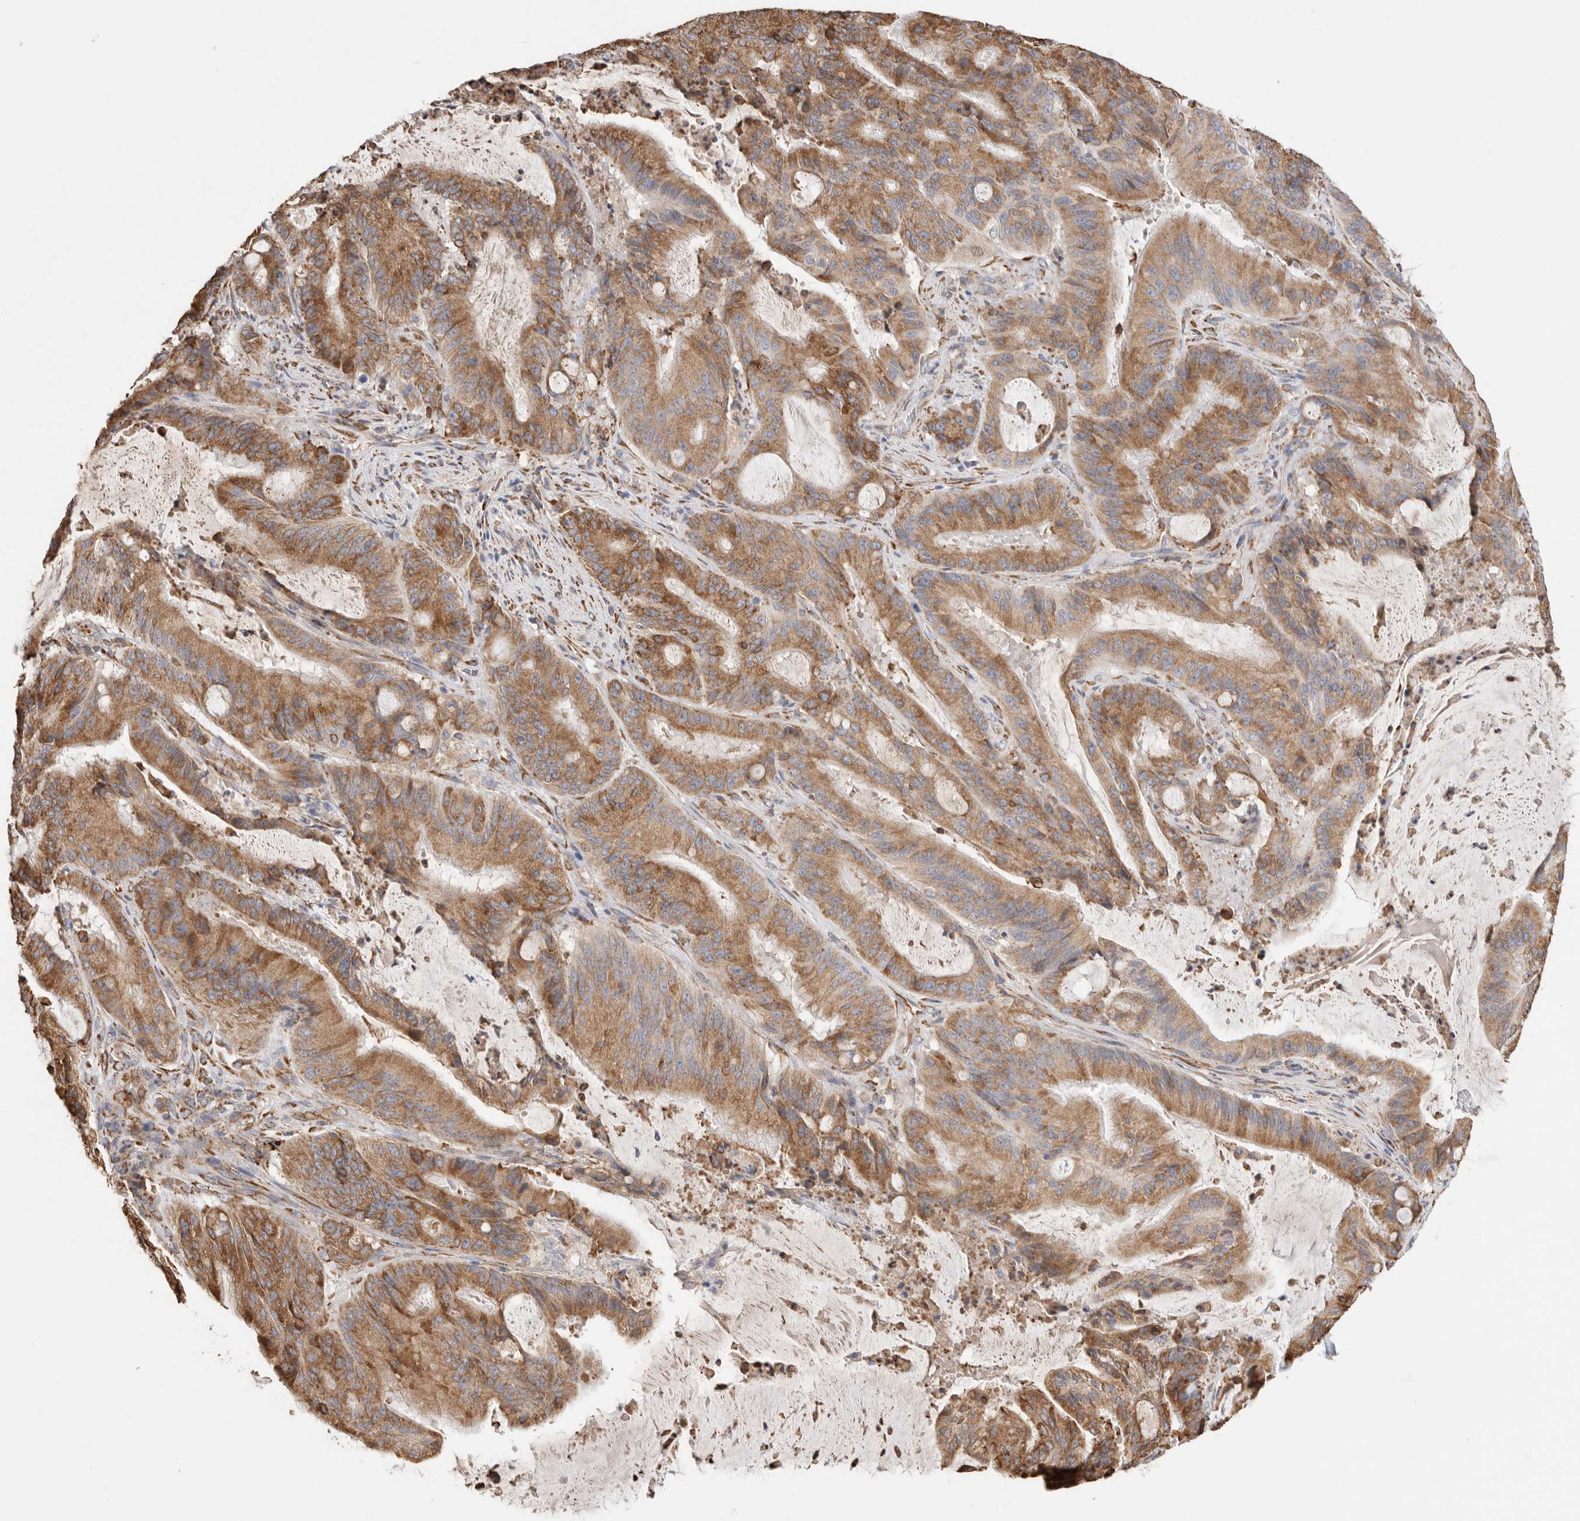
{"staining": {"intensity": "moderate", "quantity": ">75%", "location": "cytoplasmic/membranous"}, "tissue": "liver cancer", "cell_type": "Tumor cells", "image_type": "cancer", "snomed": [{"axis": "morphology", "description": "Normal tissue, NOS"}, {"axis": "morphology", "description": "Cholangiocarcinoma"}, {"axis": "topography", "description": "Liver"}, {"axis": "topography", "description": "Peripheral nerve tissue"}], "caption": "Brown immunohistochemical staining in human cholangiocarcinoma (liver) exhibits moderate cytoplasmic/membranous staining in approximately >75% of tumor cells.", "gene": "BLOC1S5", "patient": {"sex": "female", "age": 73}}